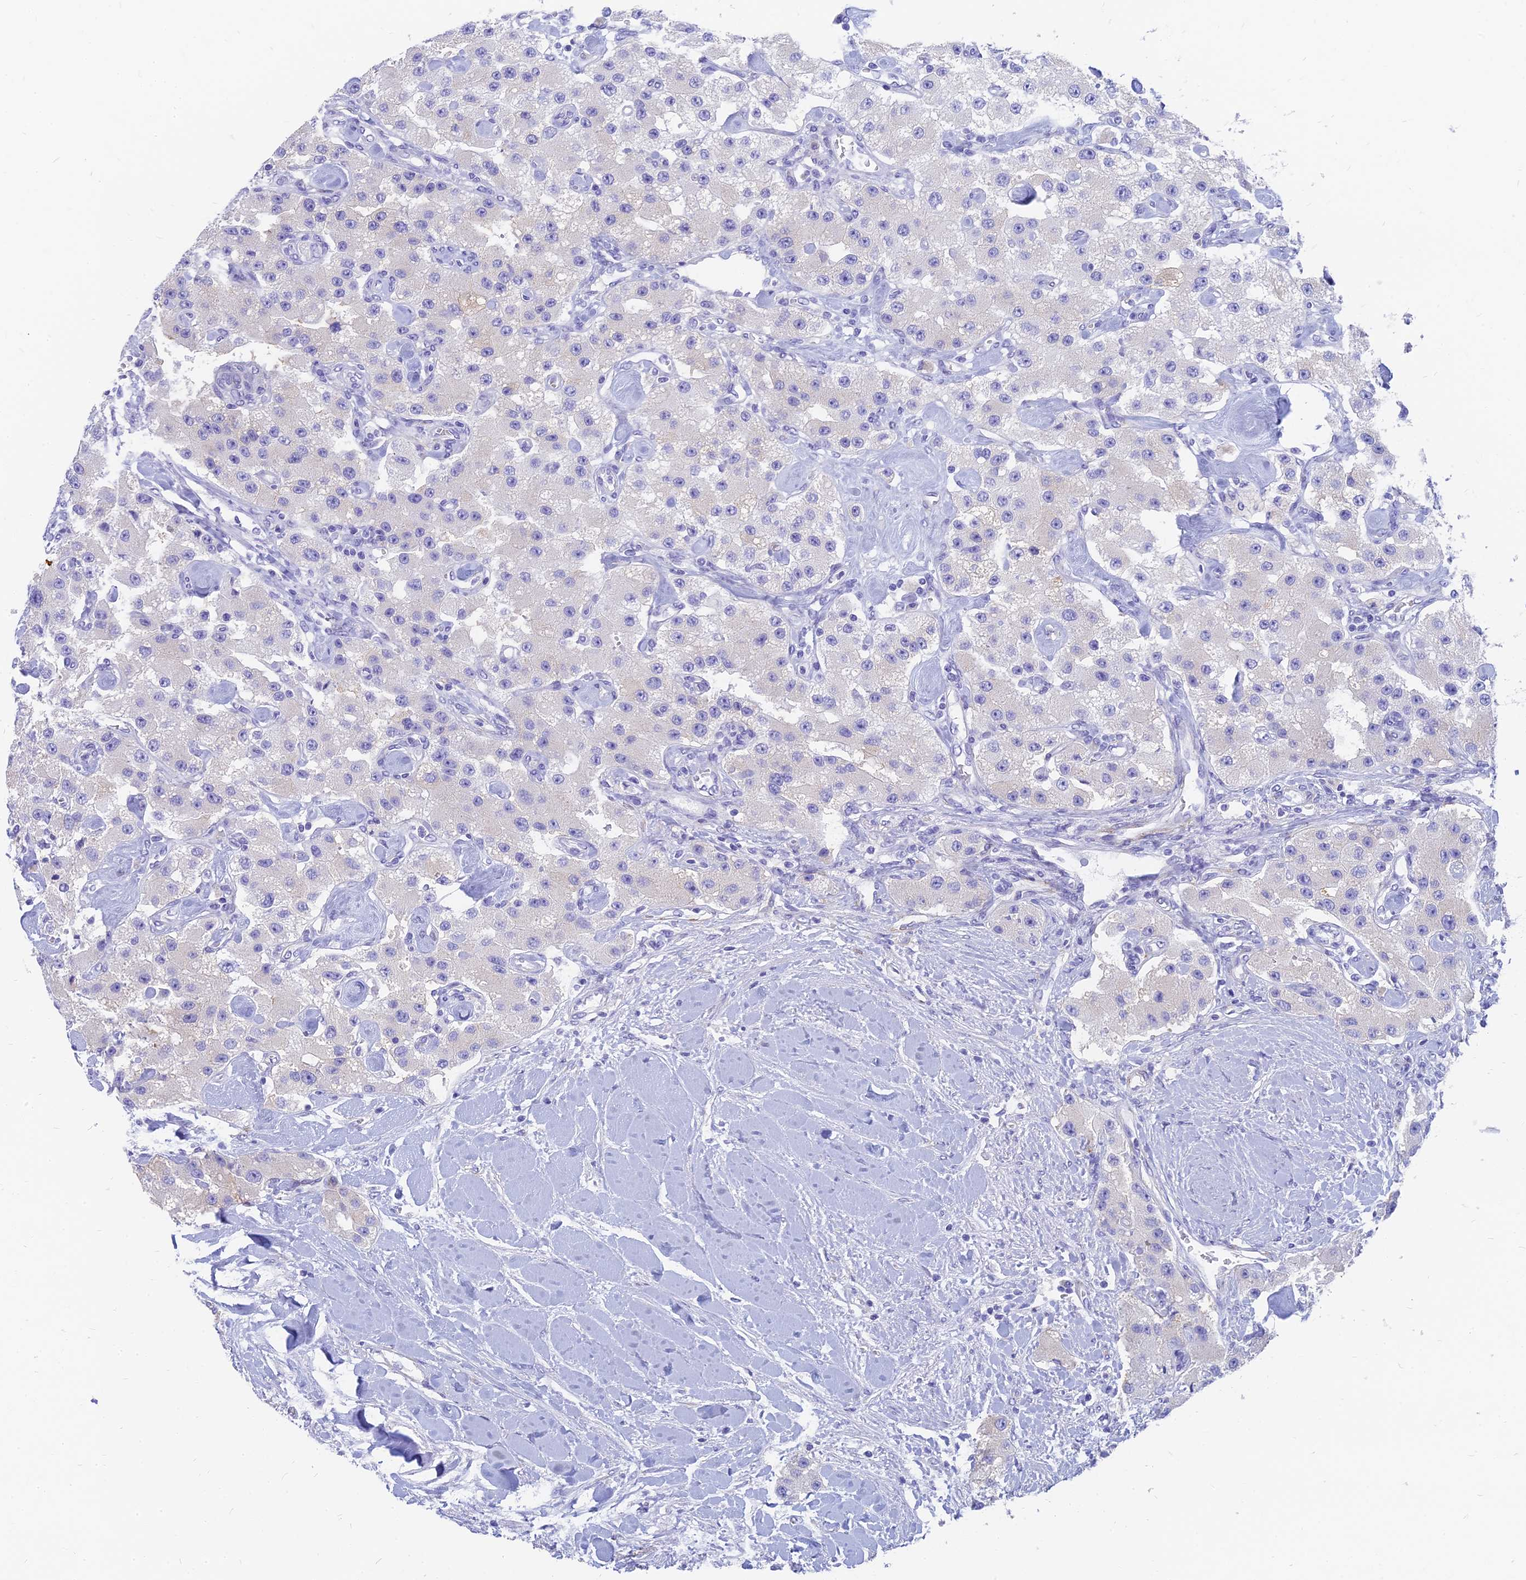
{"staining": {"intensity": "moderate", "quantity": "<25%", "location": "cytoplasmic/membranous"}, "tissue": "carcinoid", "cell_type": "Tumor cells", "image_type": "cancer", "snomed": [{"axis": "morphology", "description": "Carcinoid, malignant, NOS"}, {"axis": "topography", "description": "Pancreas"}], "caption": "Brown immunohistochemical staining in human carcinoid (malignant) shows moderate cytoplasmic/membranous positivity in approximately <25% of tumor cells.", "gene": "SLC36A2", "patient": {"sex": "male", "age": 41}}